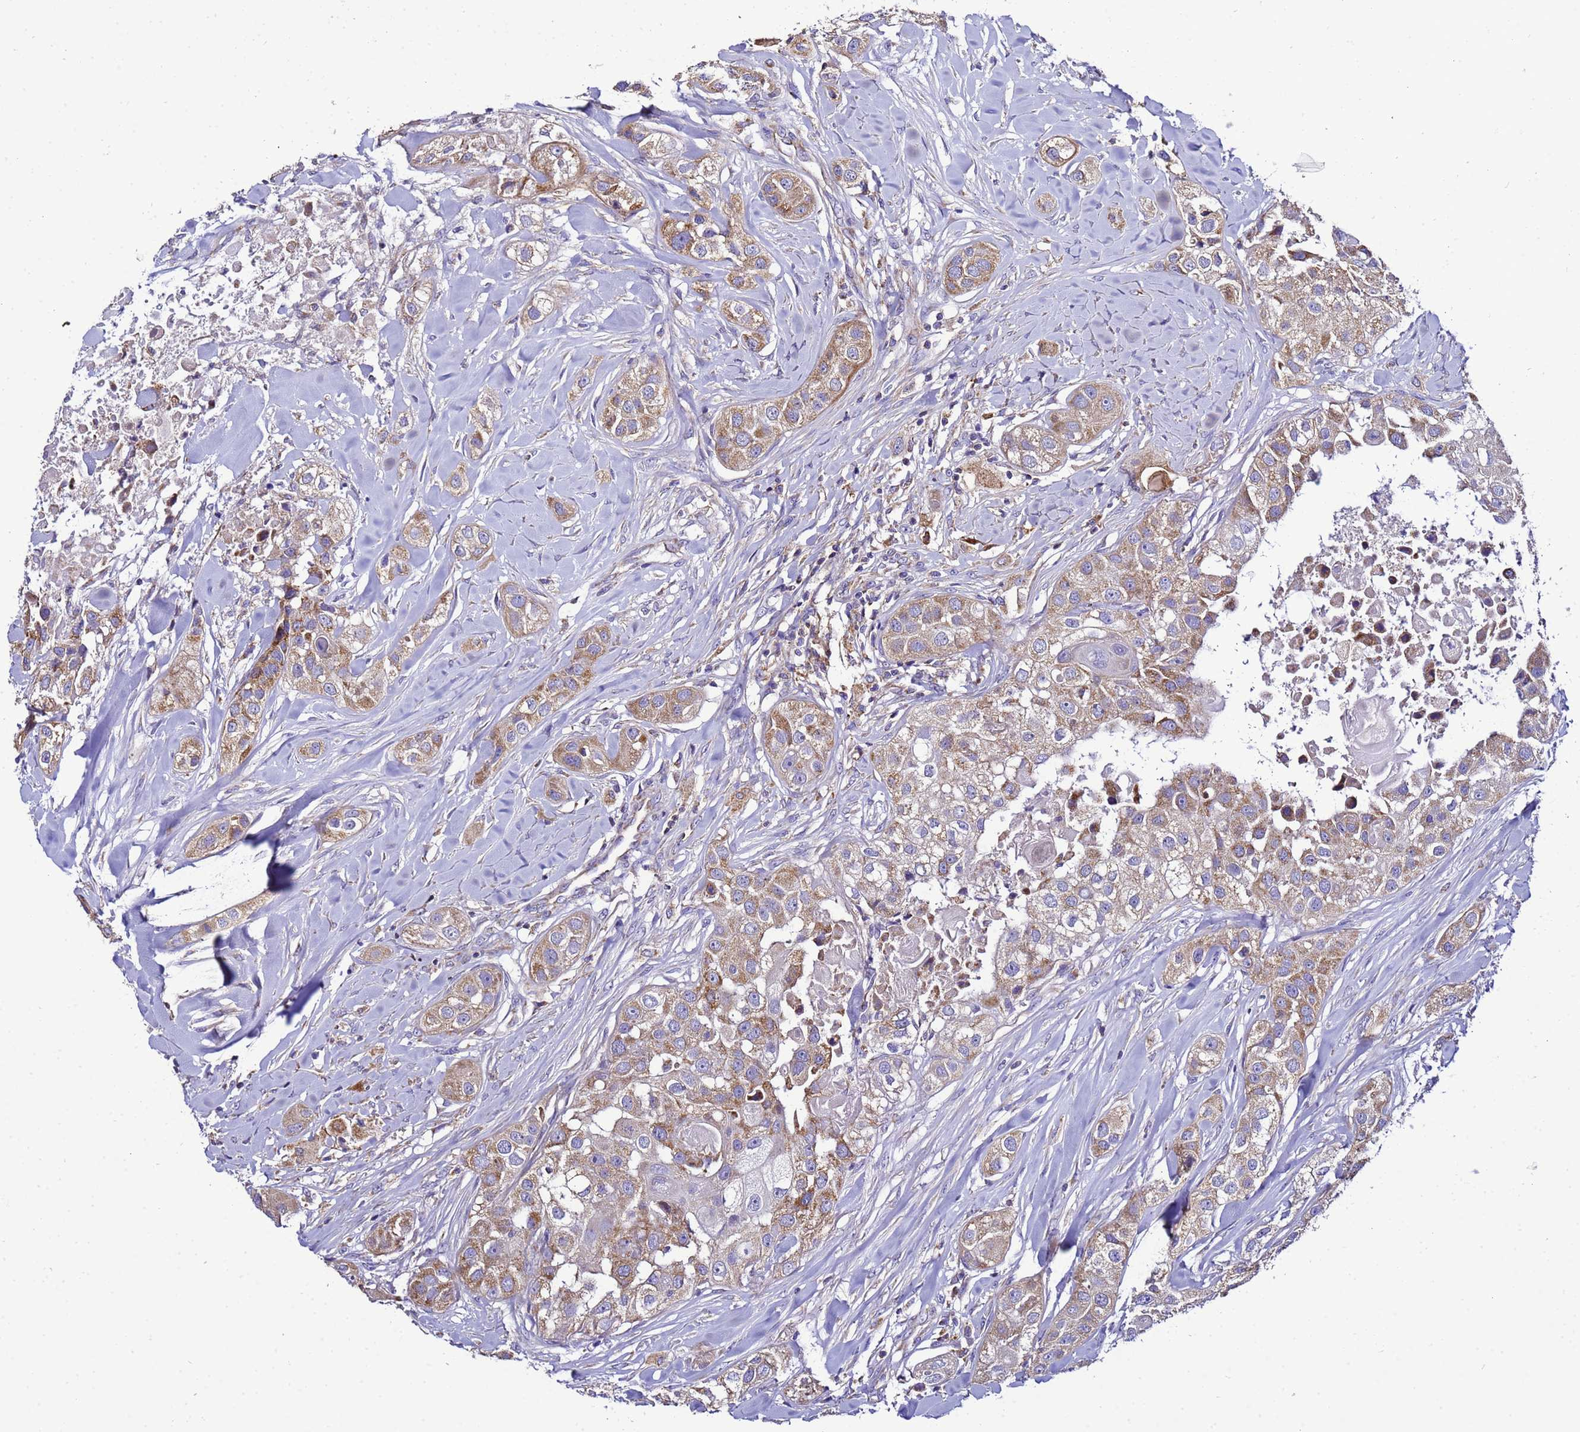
{"staining": {"intensity": "moderate", "quantity": ">75%", "location": "cytoplasmic/membranous"}, "tissue": "head and neck cancer", "cell_type": "Tumor cells", "image_type": "cancer", "snomed": [{"axis": "morphology", "description": "Normal tissue, NOS"}, {"axis": "morphology", "description": "Squamous cell carcinoma, NOS"}, {"axis": "topography", "description": "Skeletal muscle"}, {"axis": "topography", "description": "Head-Neck"}], "caption": "Human head and neck cancer stained for a protein (brown) displays moderate cytoplasmic/membranous positive staining in approximately >75% of tumor cells.", "gene": "HIGD2A", "patient": {"sex": "male", "age": 51}}